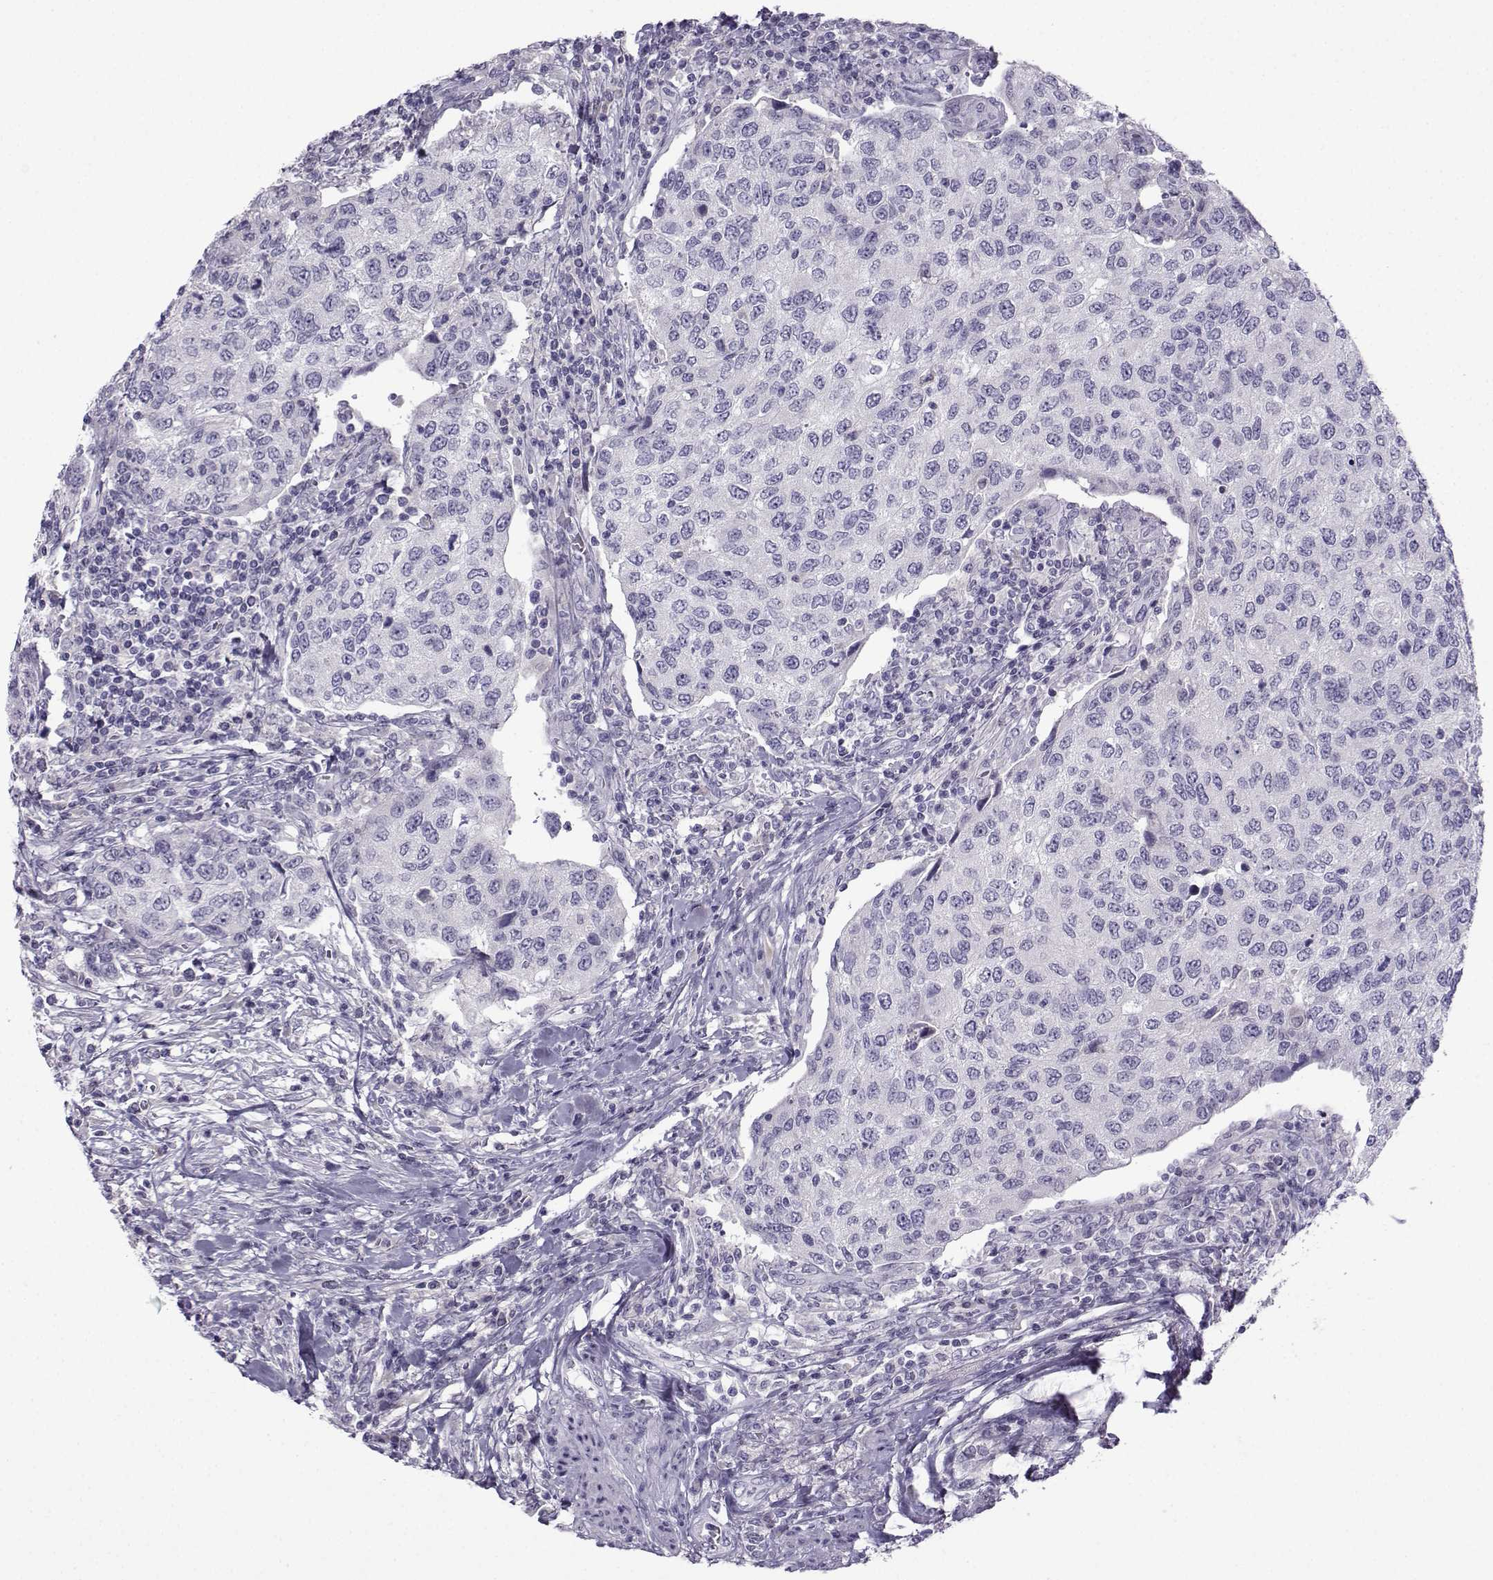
{"staining": {"intensity": "negative", "quantity": "none", "location": "none"}, "tissue": "urothelial cancer", "cell_type": "Tumor cells", "image_type": "cancer", "snomed": [{"axis": "morphology", "description": "Urothelial carcinoma, High grade"}, {"axis": "topography", "description": "Urinary bladder"}], "caption": "This is an immunohistochemistry photomicrograph of human high-grade urothelial carcinoma. There is no positivity in tumor cells.", "gene": "ARMC2", "patient": {"sex": "female", "age": 78}}